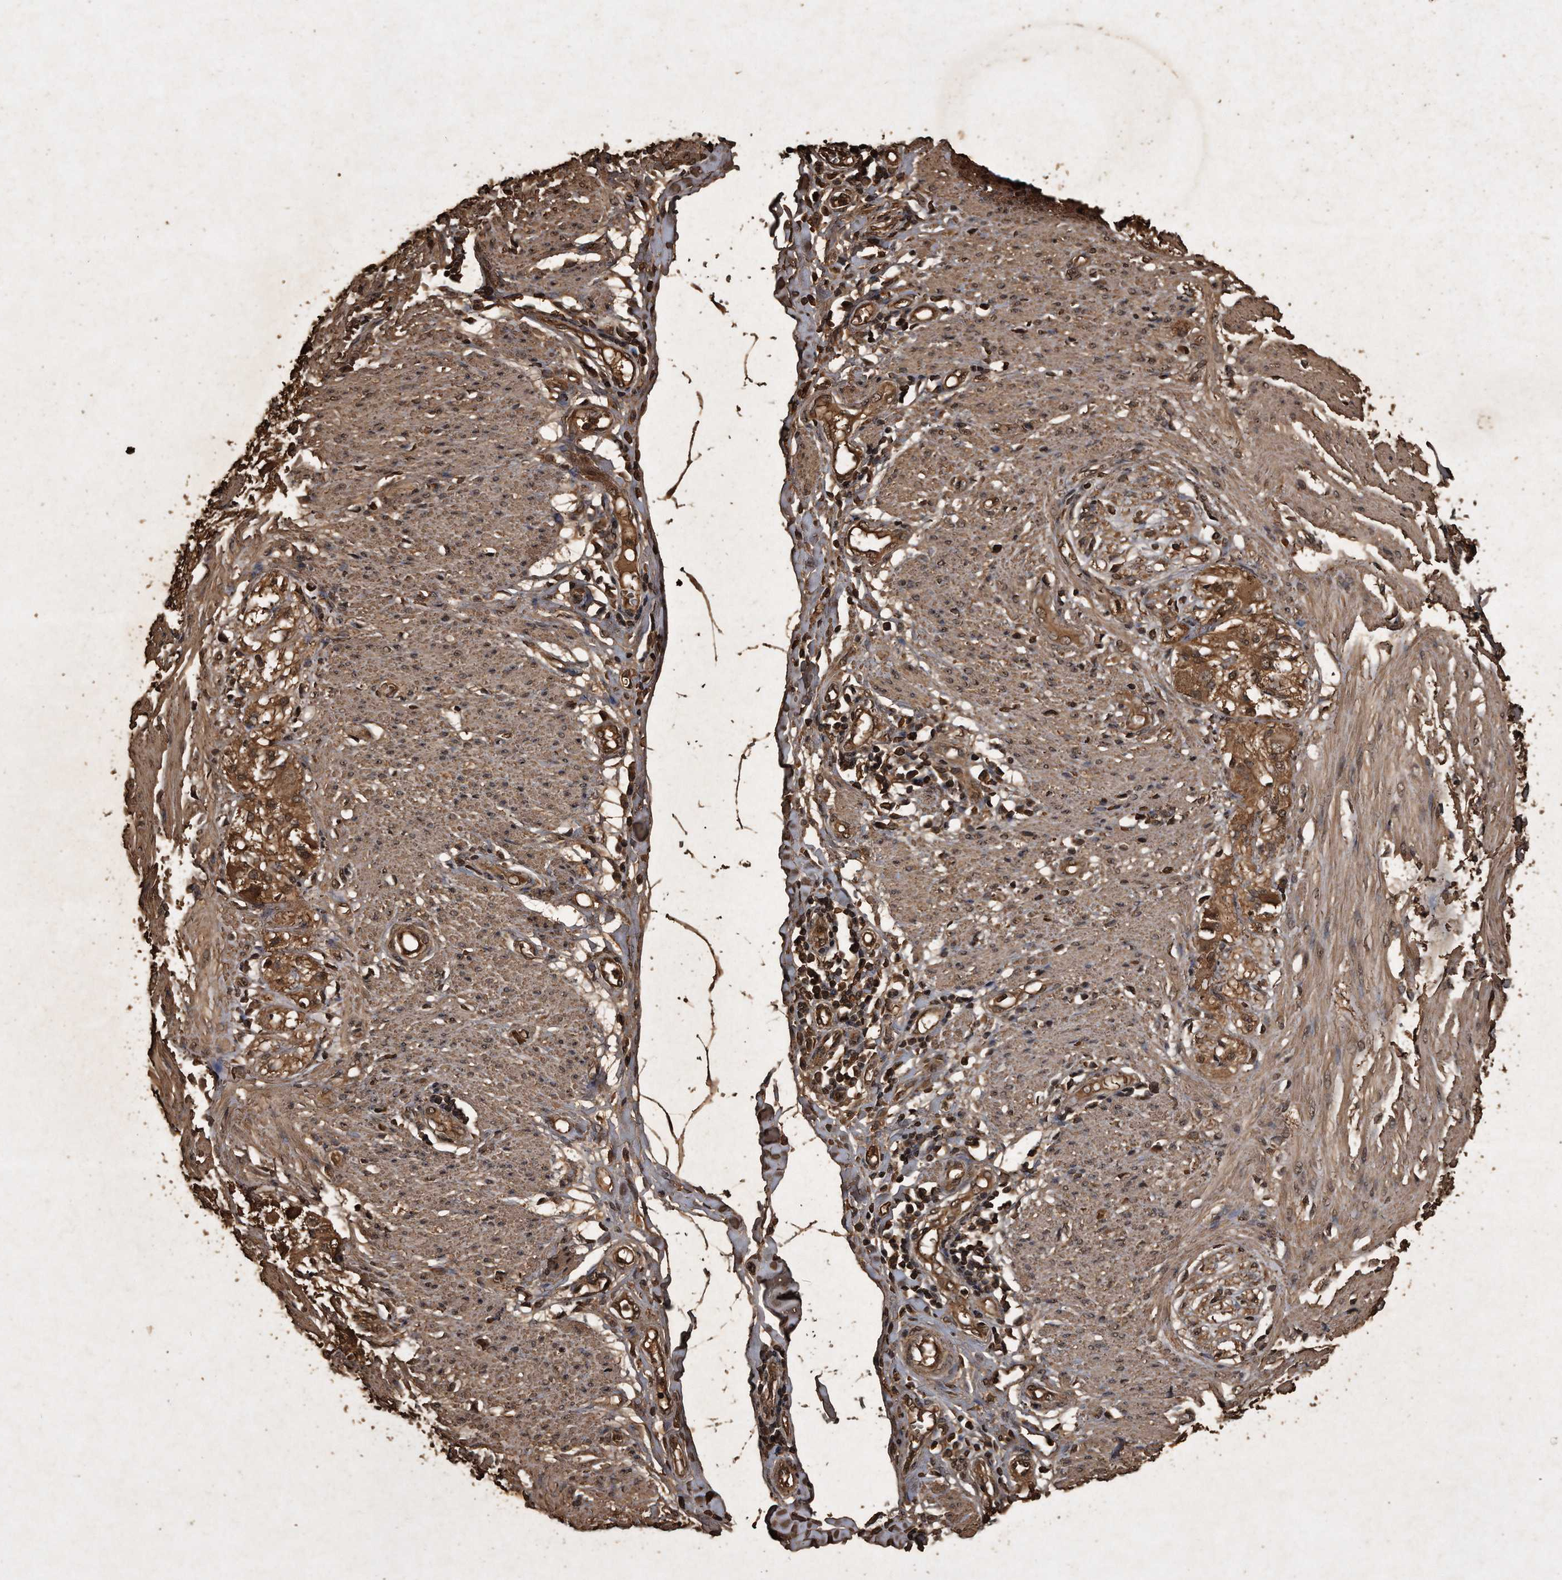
{"staining": {"intensity": "moderate", "quantity": ">75%", "location": "cytoplasmic/membranous"}, "tissue": "smooth muscle", "cell_type": "Smooth muscle cells", "image_type": "normal", "snomed": [{"axis": "morphology", "description": "Normal tissue, NOS"}, {"axis": "morphology", "description": "Adenocarcinoma, NOS"}, {"axis": "topography", "description": "Colon"}, {"axis": "topography", "description": "Peripheral nerve tissue"}], "caption": "High-magnification brightfield microscopy of unremarkable smooth muscle stained with DAB (3,3'-diaminobenzidine) (brown) and counterstained with hematoxylin (blue). smooth muscle cells exhibit moderate cytoplasmic/membranous positivity is appreciated in about>75% of cells.", "gene": "CFLAR", "patient": {"sex": "male", "age": 14}}